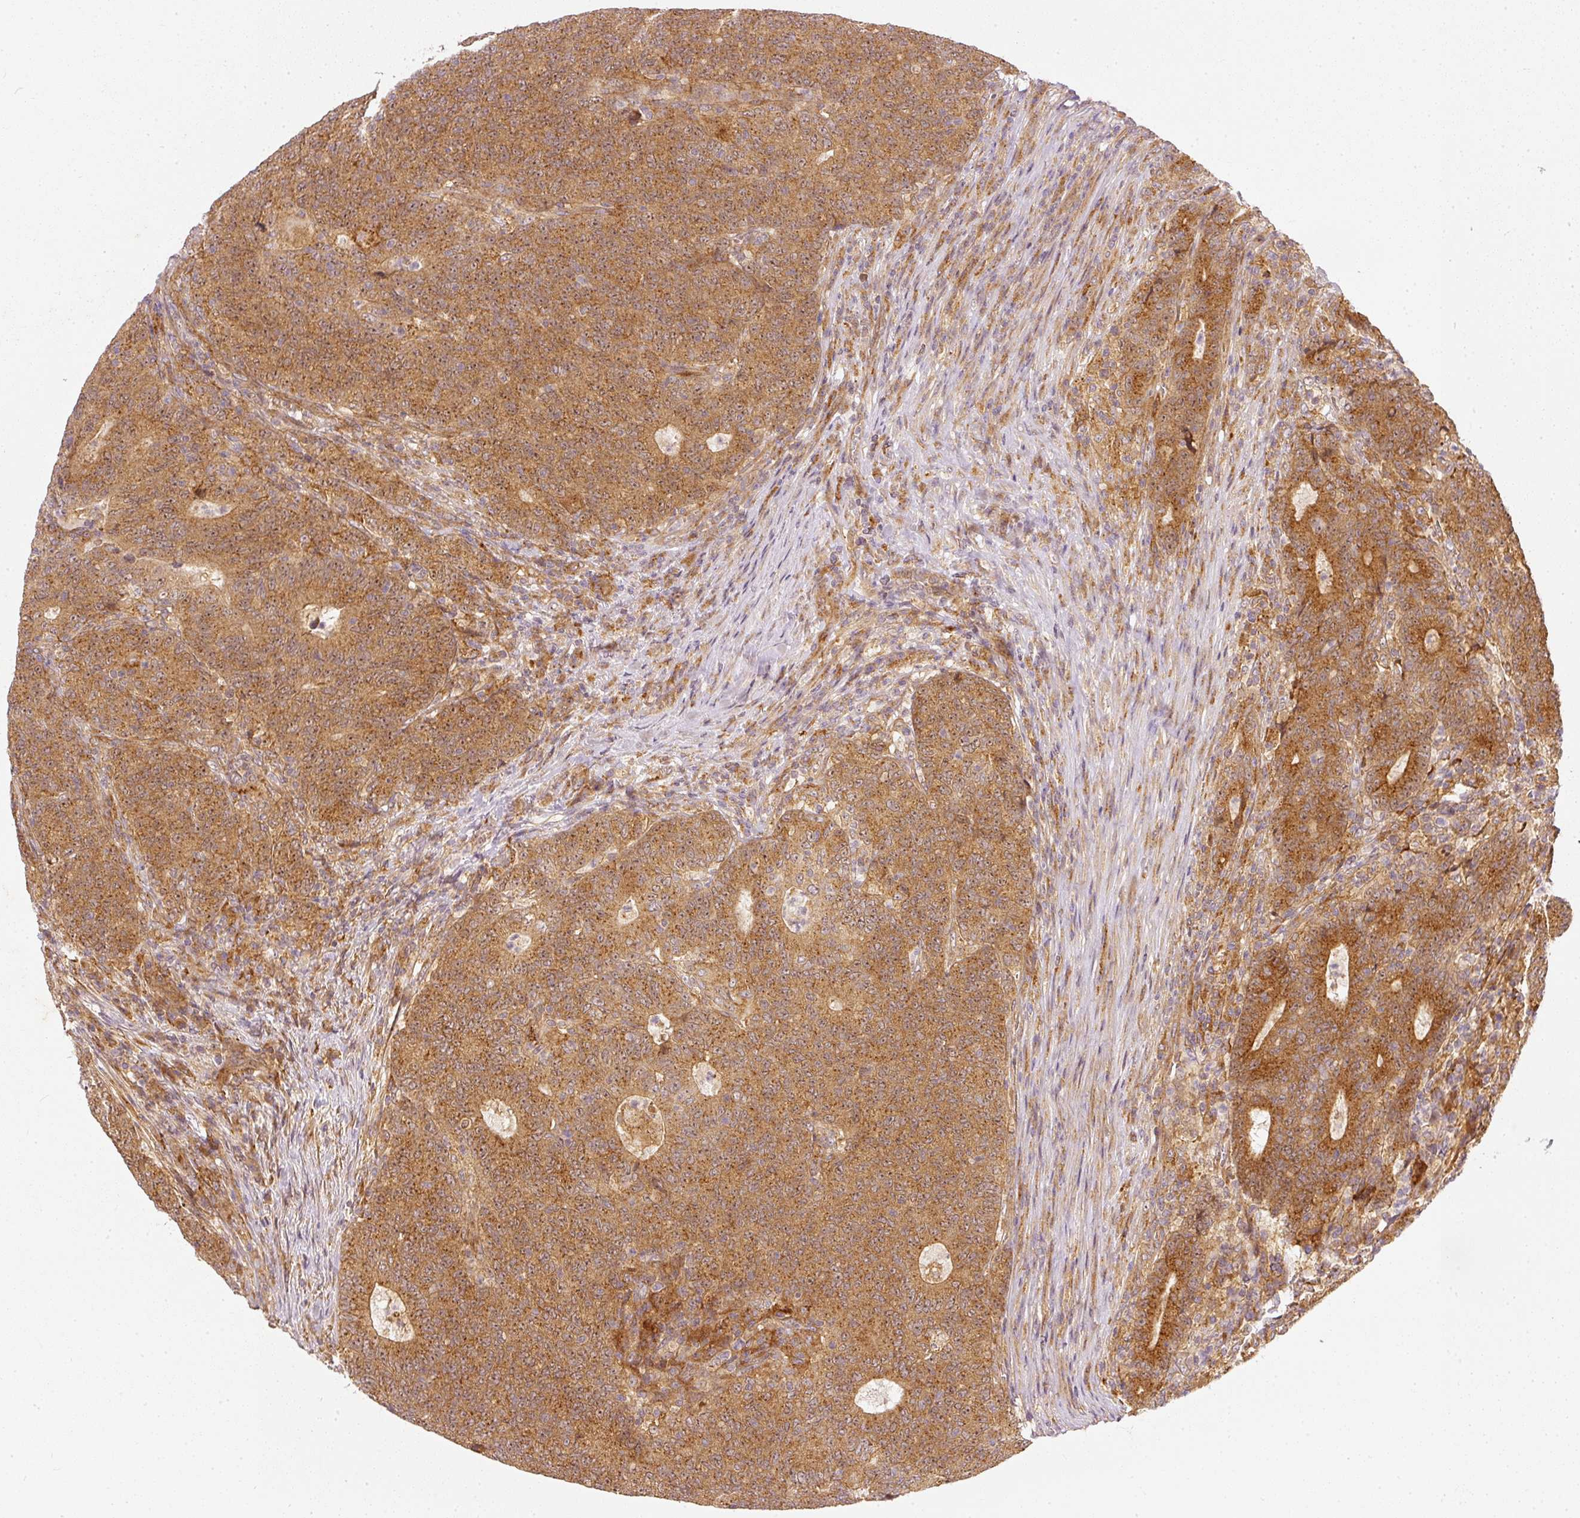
{"staining": {"intensity": "moderate", "quantity": ">75%", "location": "cytoplasmic/membranous"}, "tissue": "colorectal cancer", "cell_type": "Tumor cells", "image_type": "cancer", "snomed": [{"axis": "morphology", "description": "Adenocarcinoma, NOS"}, {"axis": "topography", "description": "Colon"}], "caption": "Human colorectal cancer (adenocarcinoma) stained with a protein marker shows moderate staining in tumor cells.", "gene": "ZNF580", "patient": {"sex": "female", "age": 75}}